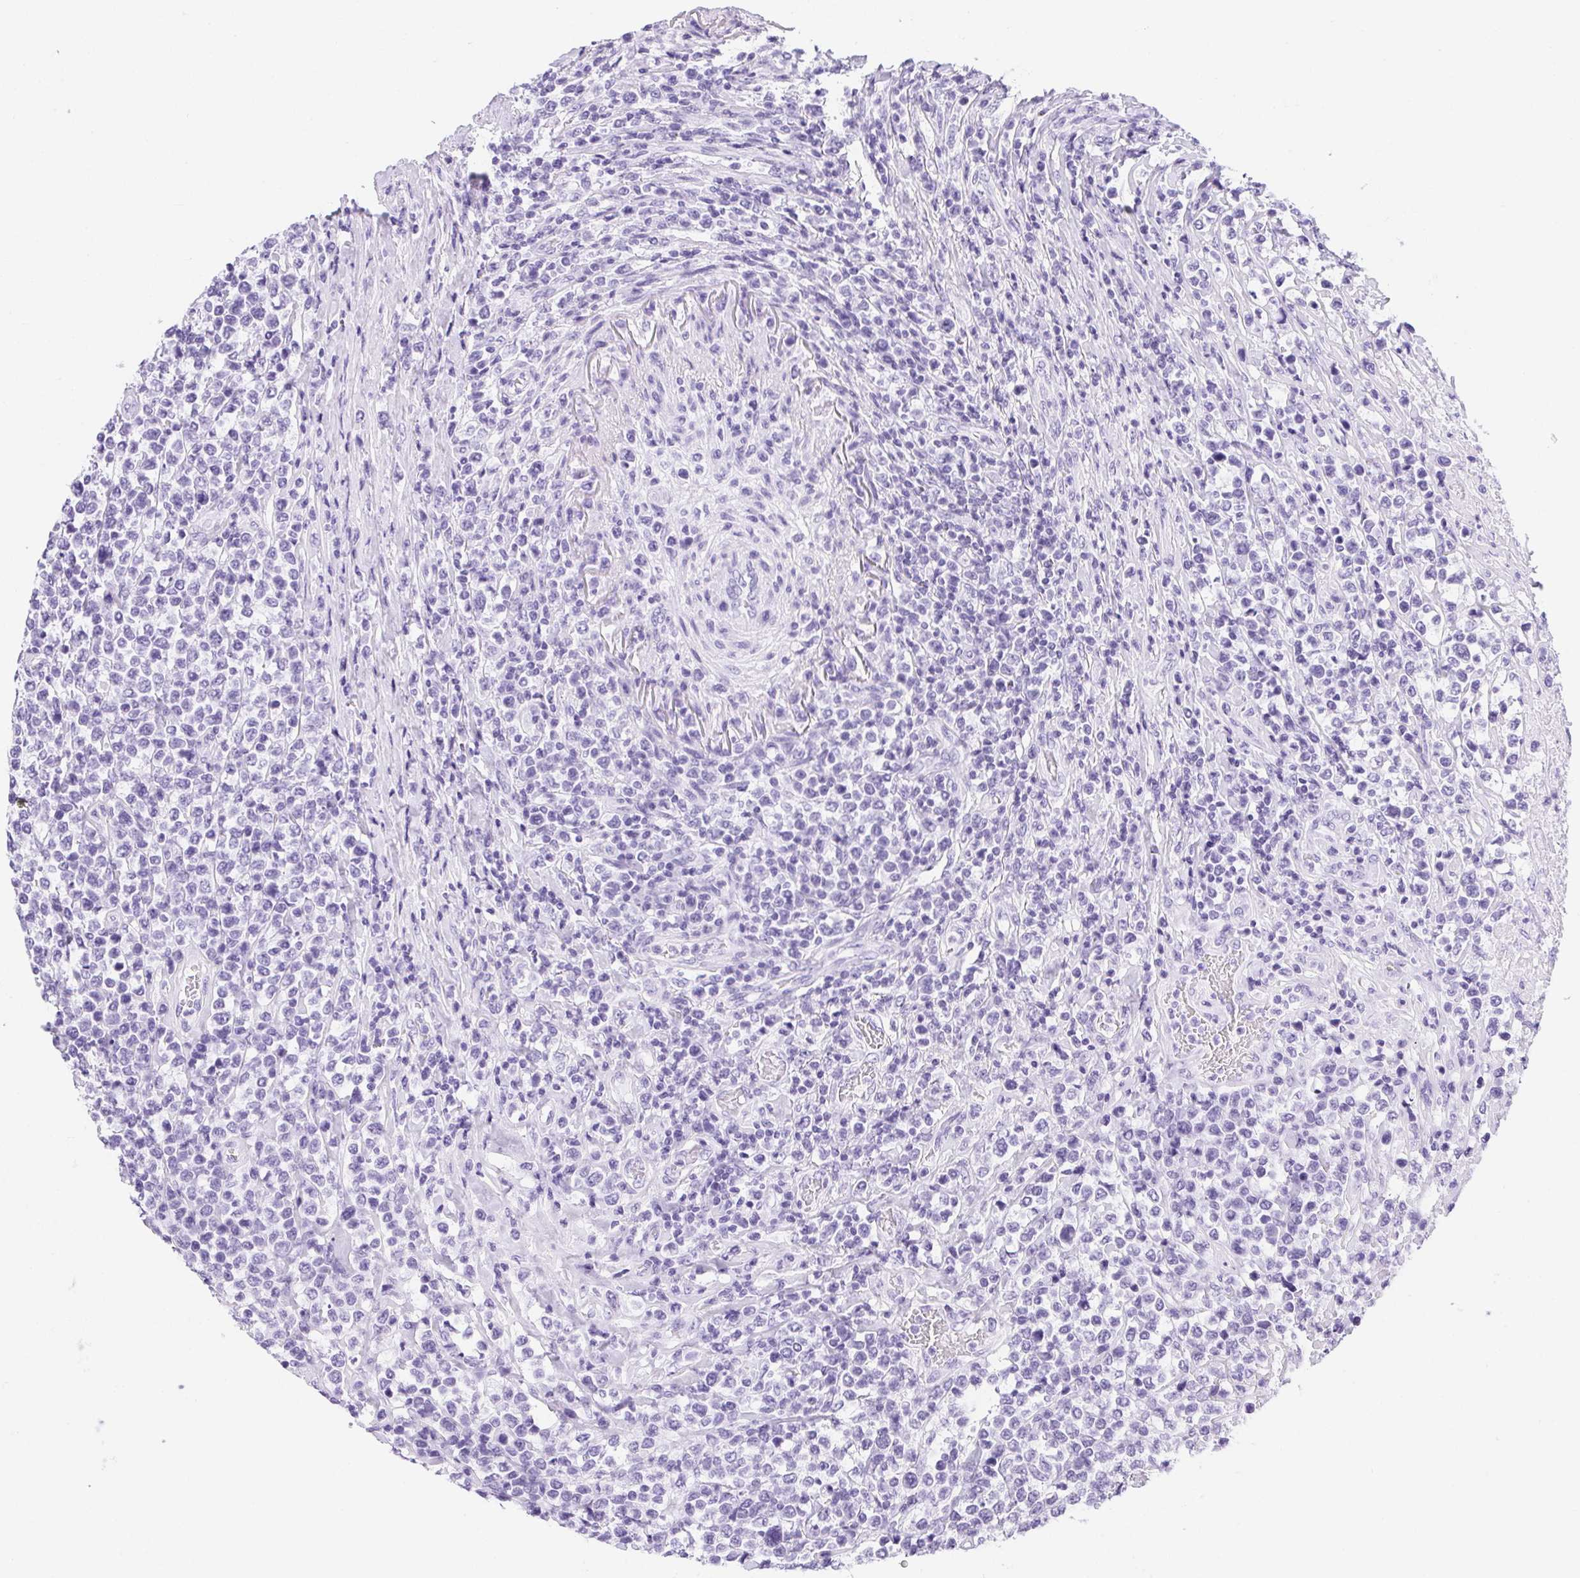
{"staining": {"intensity": "negative", "quantity": "none", "location": "none"}, "tissue": "lymphoma", "cell_type": "Tumor cells", "image_type": "cancer", "snomed": [{"axis": "morphology", "description": "Malignant lymphoma, non-Hodgkin's type, High grade"}, {"axis": "topography", "description": "Soft tissue"}], "caption": "Protein analysis of lymphoma demonstrates no significant staining in tumor cells.", "gene": "PRKAA1", "patient": {"sex": "female", "age": 56}}